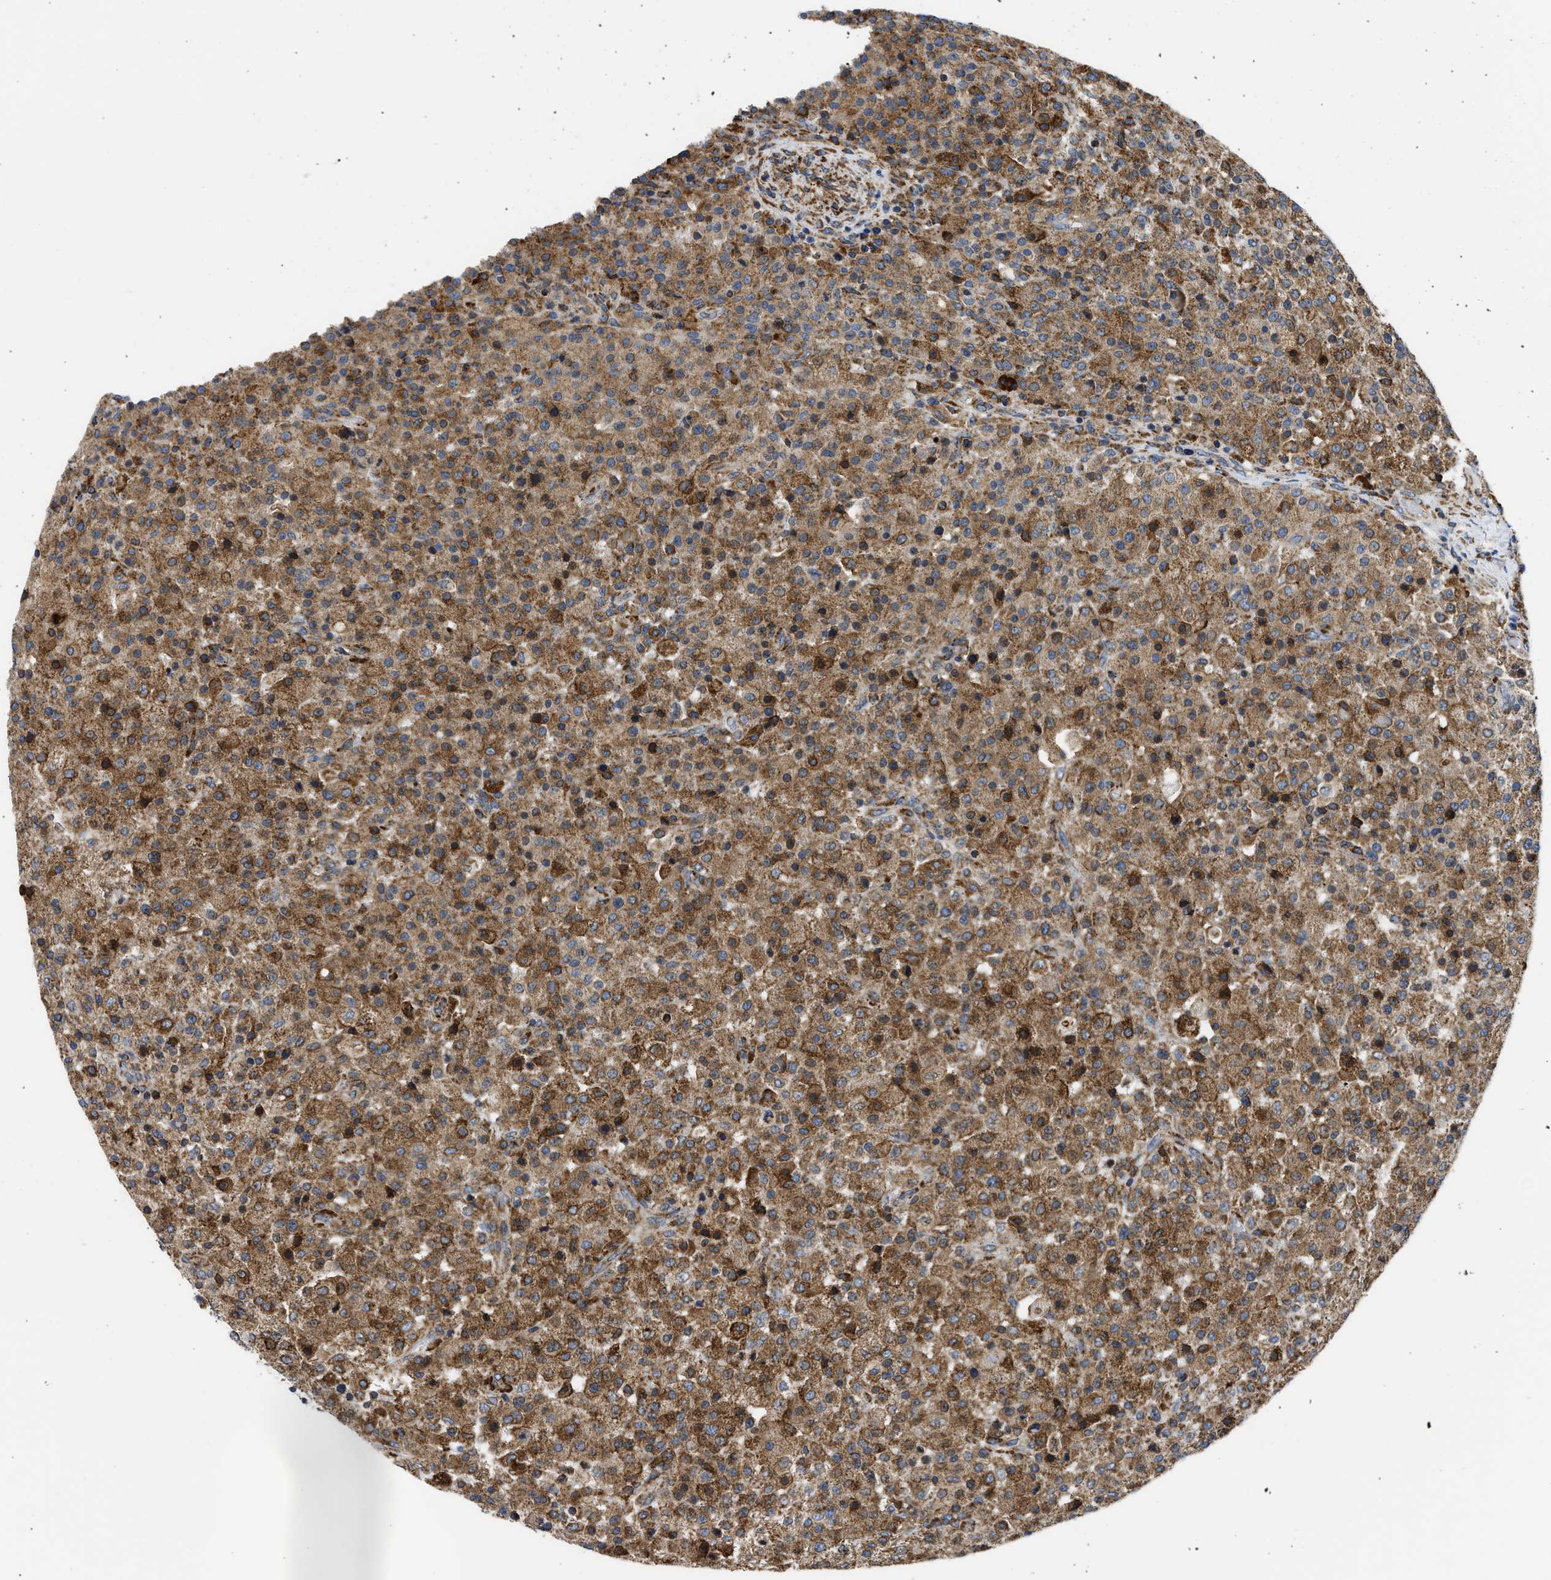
{"staining": {"intensity": "moderate", "quantity": ">75%", "location": "cytoplasmic/membranous"}, "tissue": "testis cancer", "cell_type": "Tumor cells", "image_type": "cancer", "snomed": [{"axis": "morphology", "description": "Seminoma, NOS"}, {"axis": "topography", "description": "Testis"}], "caption": "The photomicrograph shows immunohistochemical staining of testis cancer (seminoma). There is moderate cytoplasmic/membranous positivity is seen in about >75% of tumor cells.", "gene": "CYCS", "patient": {"sex": "male", "age": 59}}